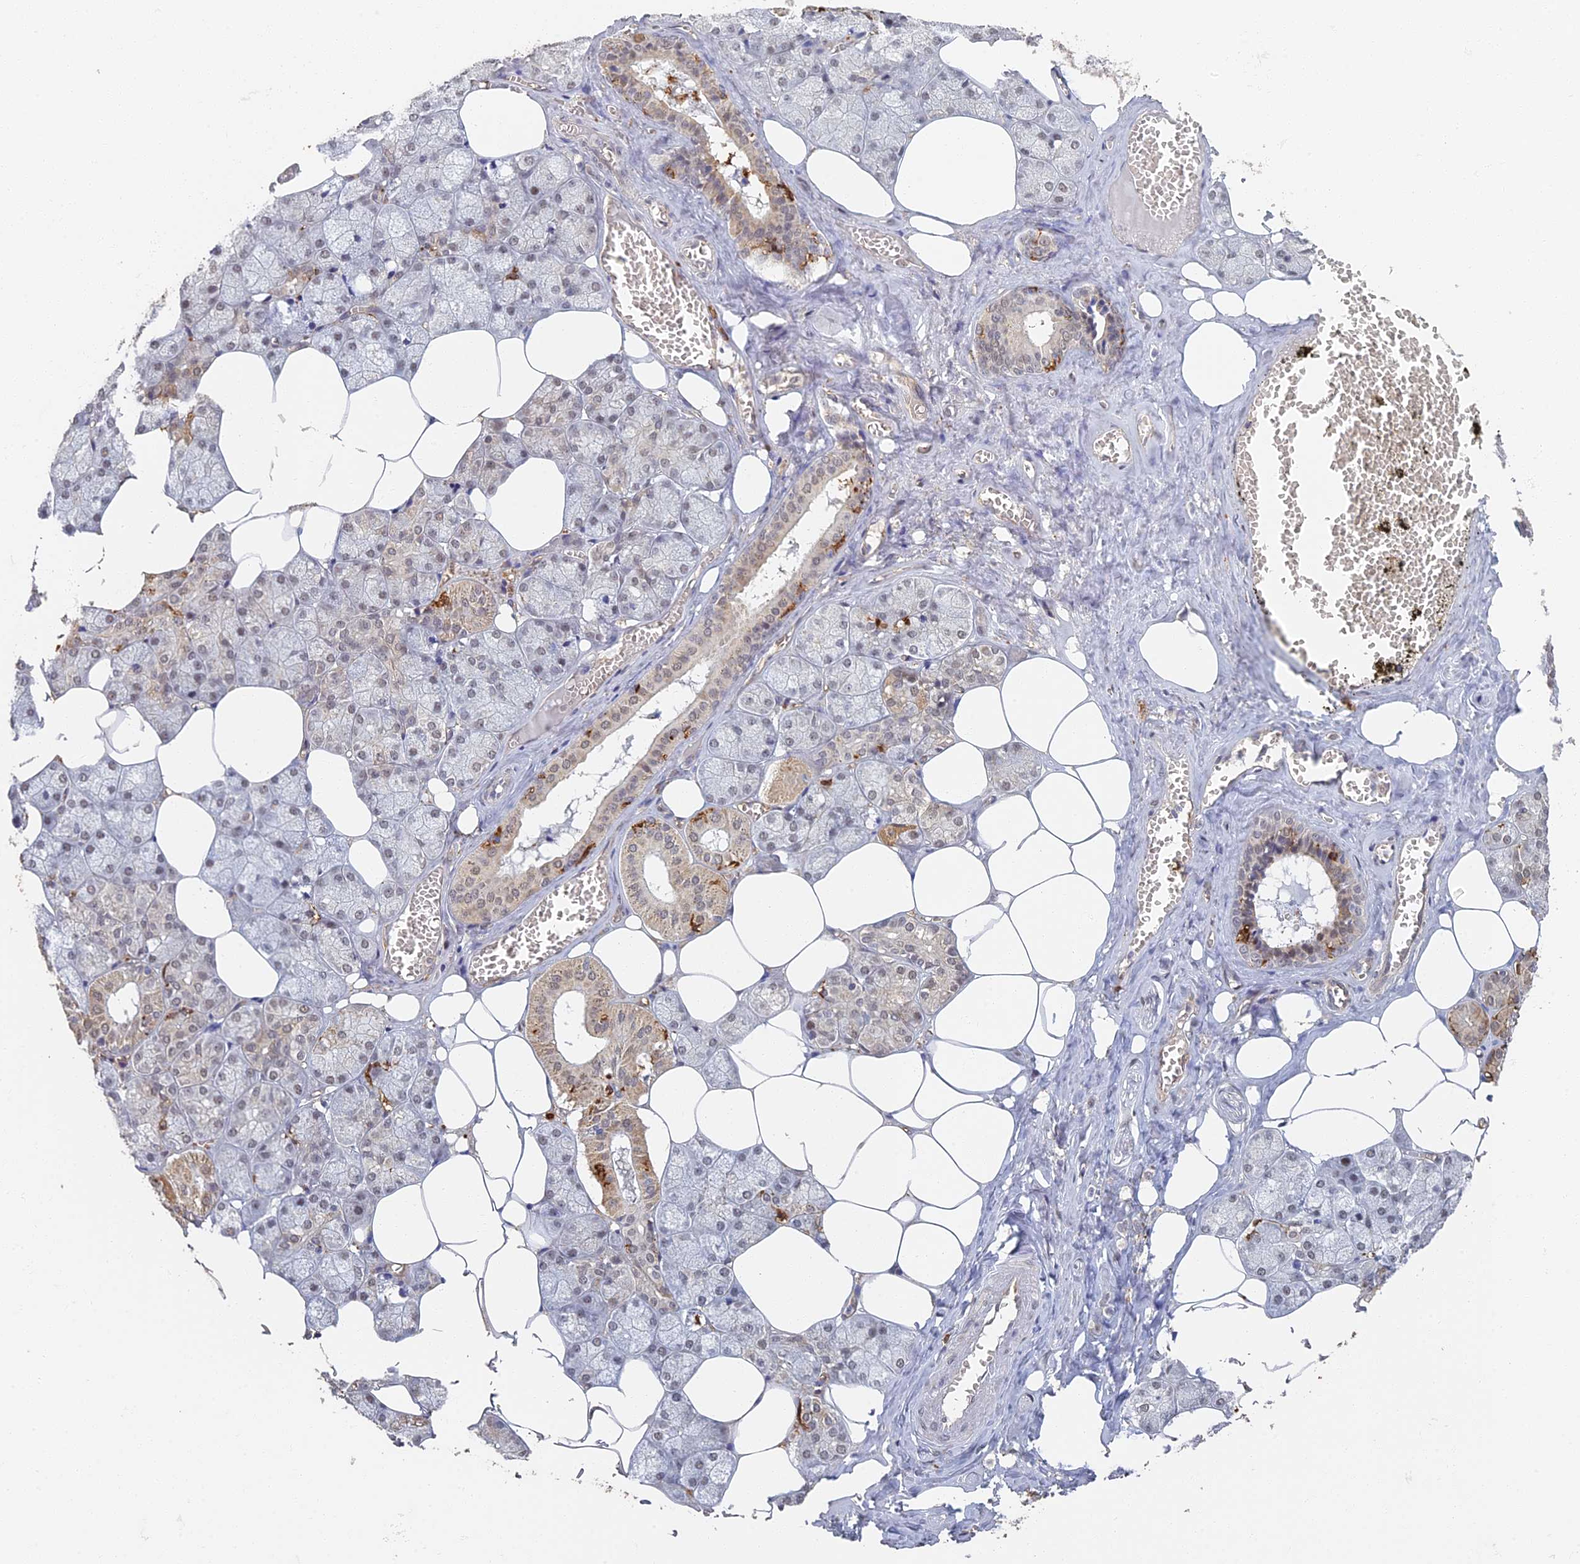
{"staining": {"intensity": "moderate", "quantity": "25%-75%", "location": "cytoplasmic/membranous,nuclear"}, "tissue": "salivary gland", "cell_type": "Glandular cells", "image_type": "normal", "snomed": [{"axis": "morphology", "description": "Normal tissue, NOS"}, {"axis": "topography", "description": "Salivary gland"}], "caption": "Glandular cells demonstrate medium levels of moderate cytoplasmic/membranous,nuclear staining in approximately 25%-75% of cells in normal salivary gland. The staining was performed using DAB (3,3'-diaminobenzidine) to visualize the protein expression in brown, while the nuclei were stained in blue with hematoxylin (Magnification: 20x).", "gene": "GPATCH1", "patient": {"sex": "male", "age": 62}}